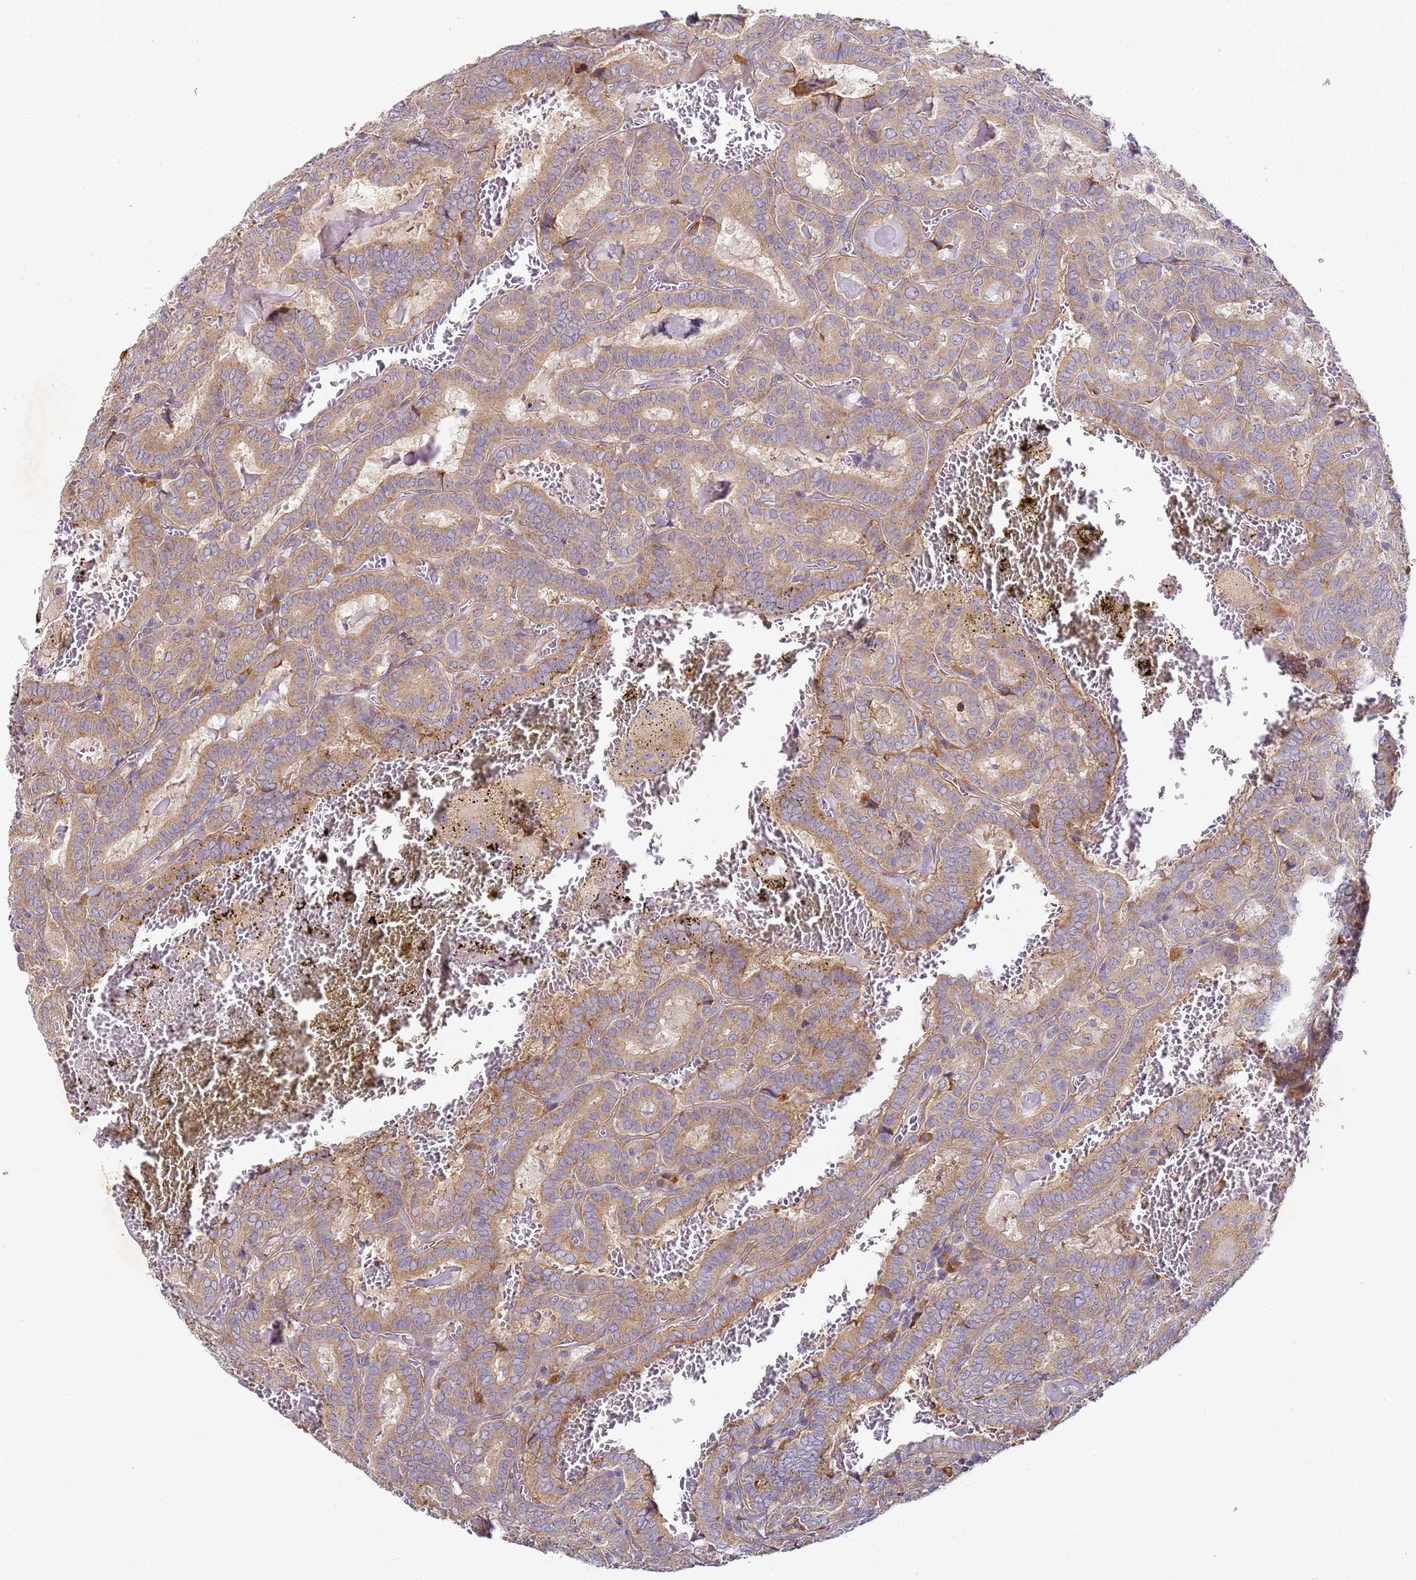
{"staining": {"intensity": "moderate", "quantity": ">75%", "location": "cytoplasmic/membranous"}, "tissue": "thyroid cancer", "cell_type": "Tumor cells", "image_type": "cancer", "snomed": [{"axis": "morphology", "description": "Papillary adenocarcinoma, NOS"}, {"axis": "topography", "description": "Thyroid gland"}], "caption": "Tumor cells exhibit medium levels of moderate cytoplasmic/membranous staining in approximately >75% of cells in human thyroid cancer (papillary adenocarcinoma).", "gene": "RPL13A", "patient": {"sex": "female", "age": 72}}